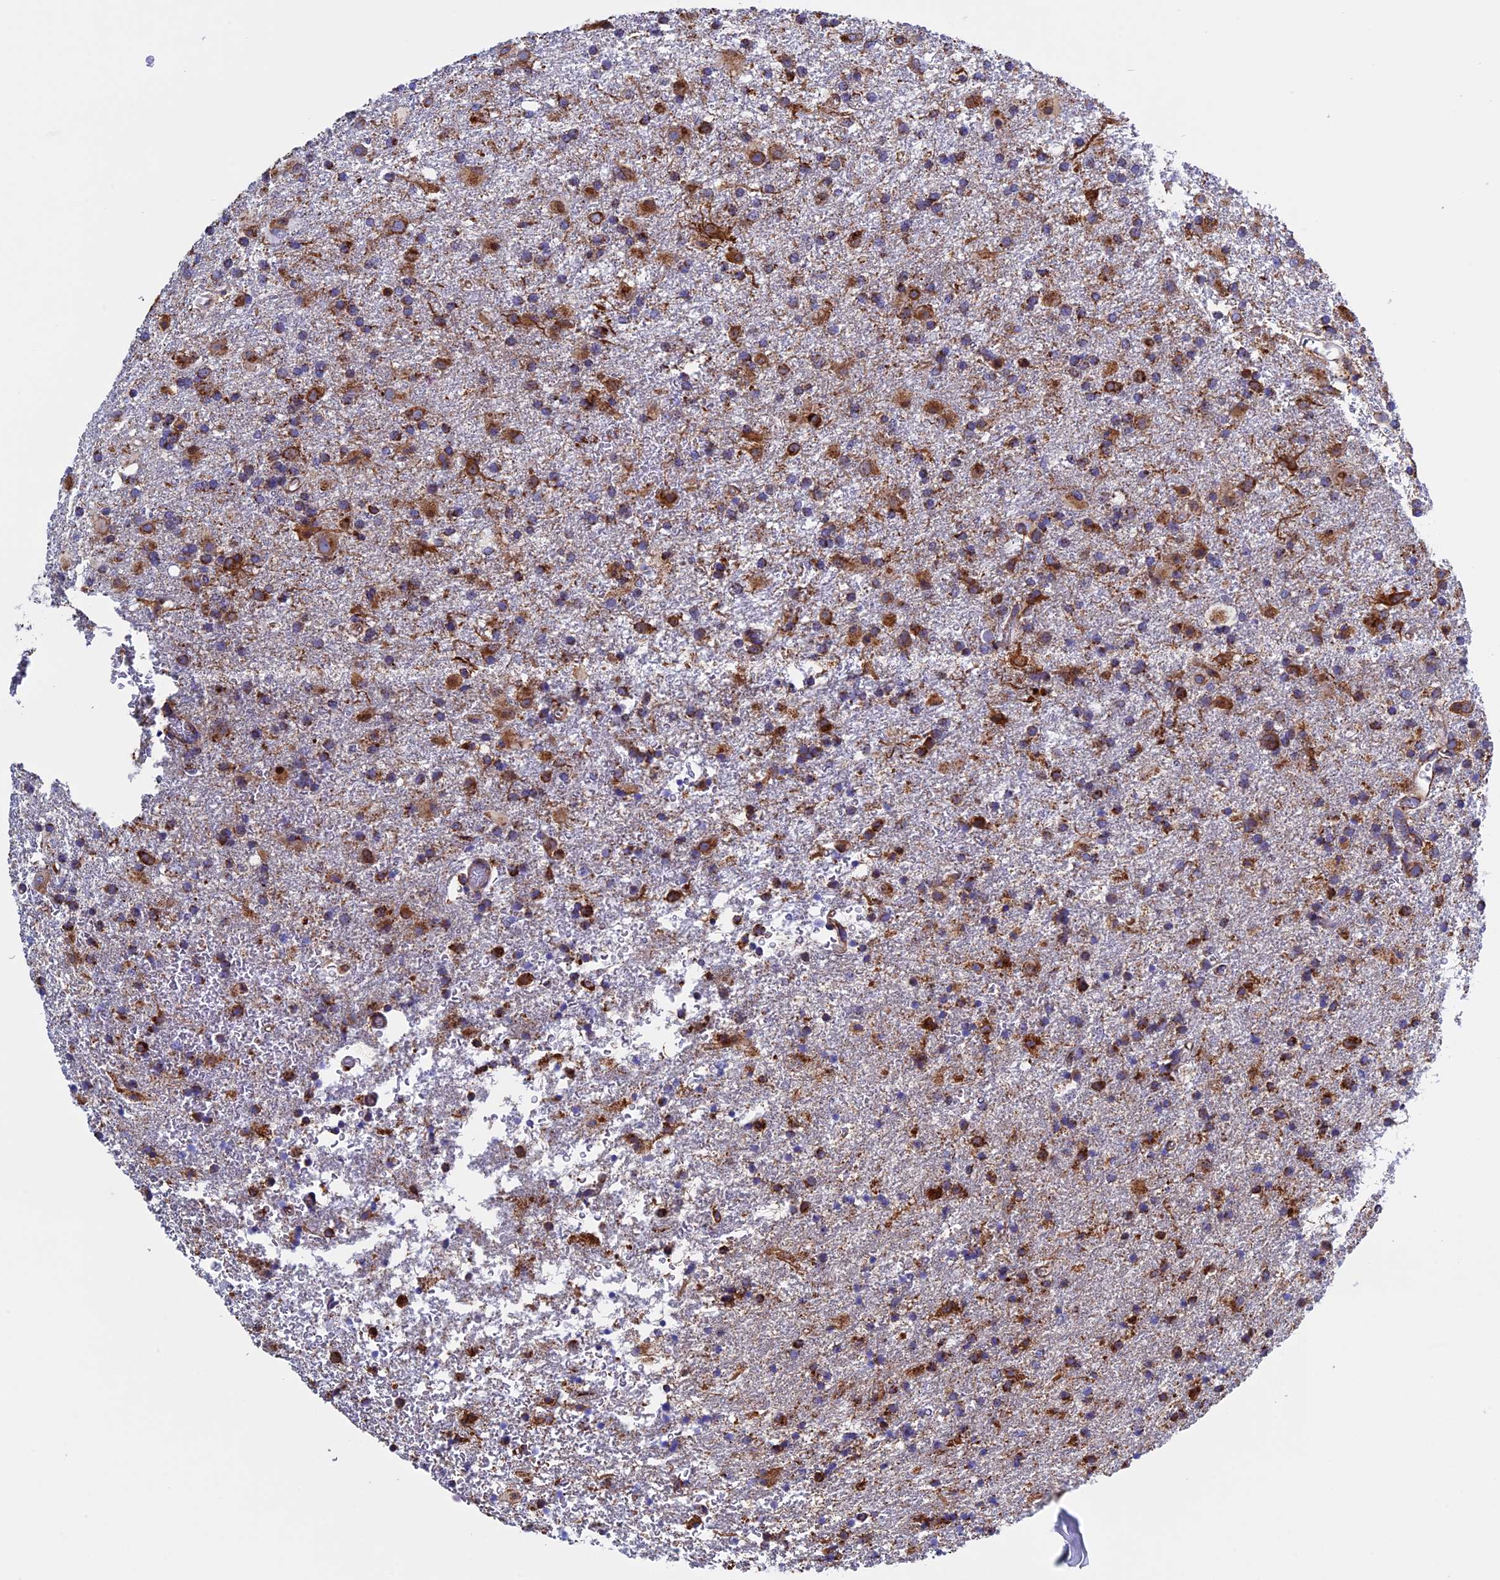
{"staining": {"intensity": "moderate", "quantity": ">75%", "location": "cytoplasmic/membranous"}, "tissue": "glioma", "cell_type": "Tumor cells", "image_type": "cancer", "snomed": [{"axis": "morphology", "description": "Glioma, malignant, Low grade"}, {"axis": "topography", "description": "Brain"}], "caption": "An immunohistochemistry (IHC) photomicrograph of neoplastic tissue is shown. Protein staining in brown labels moderate cytoplasmic/membranous positivity in glioma within tumor cells.", "gene": "SLC9A5", "patient": {"sex": "male", "age": 65}}